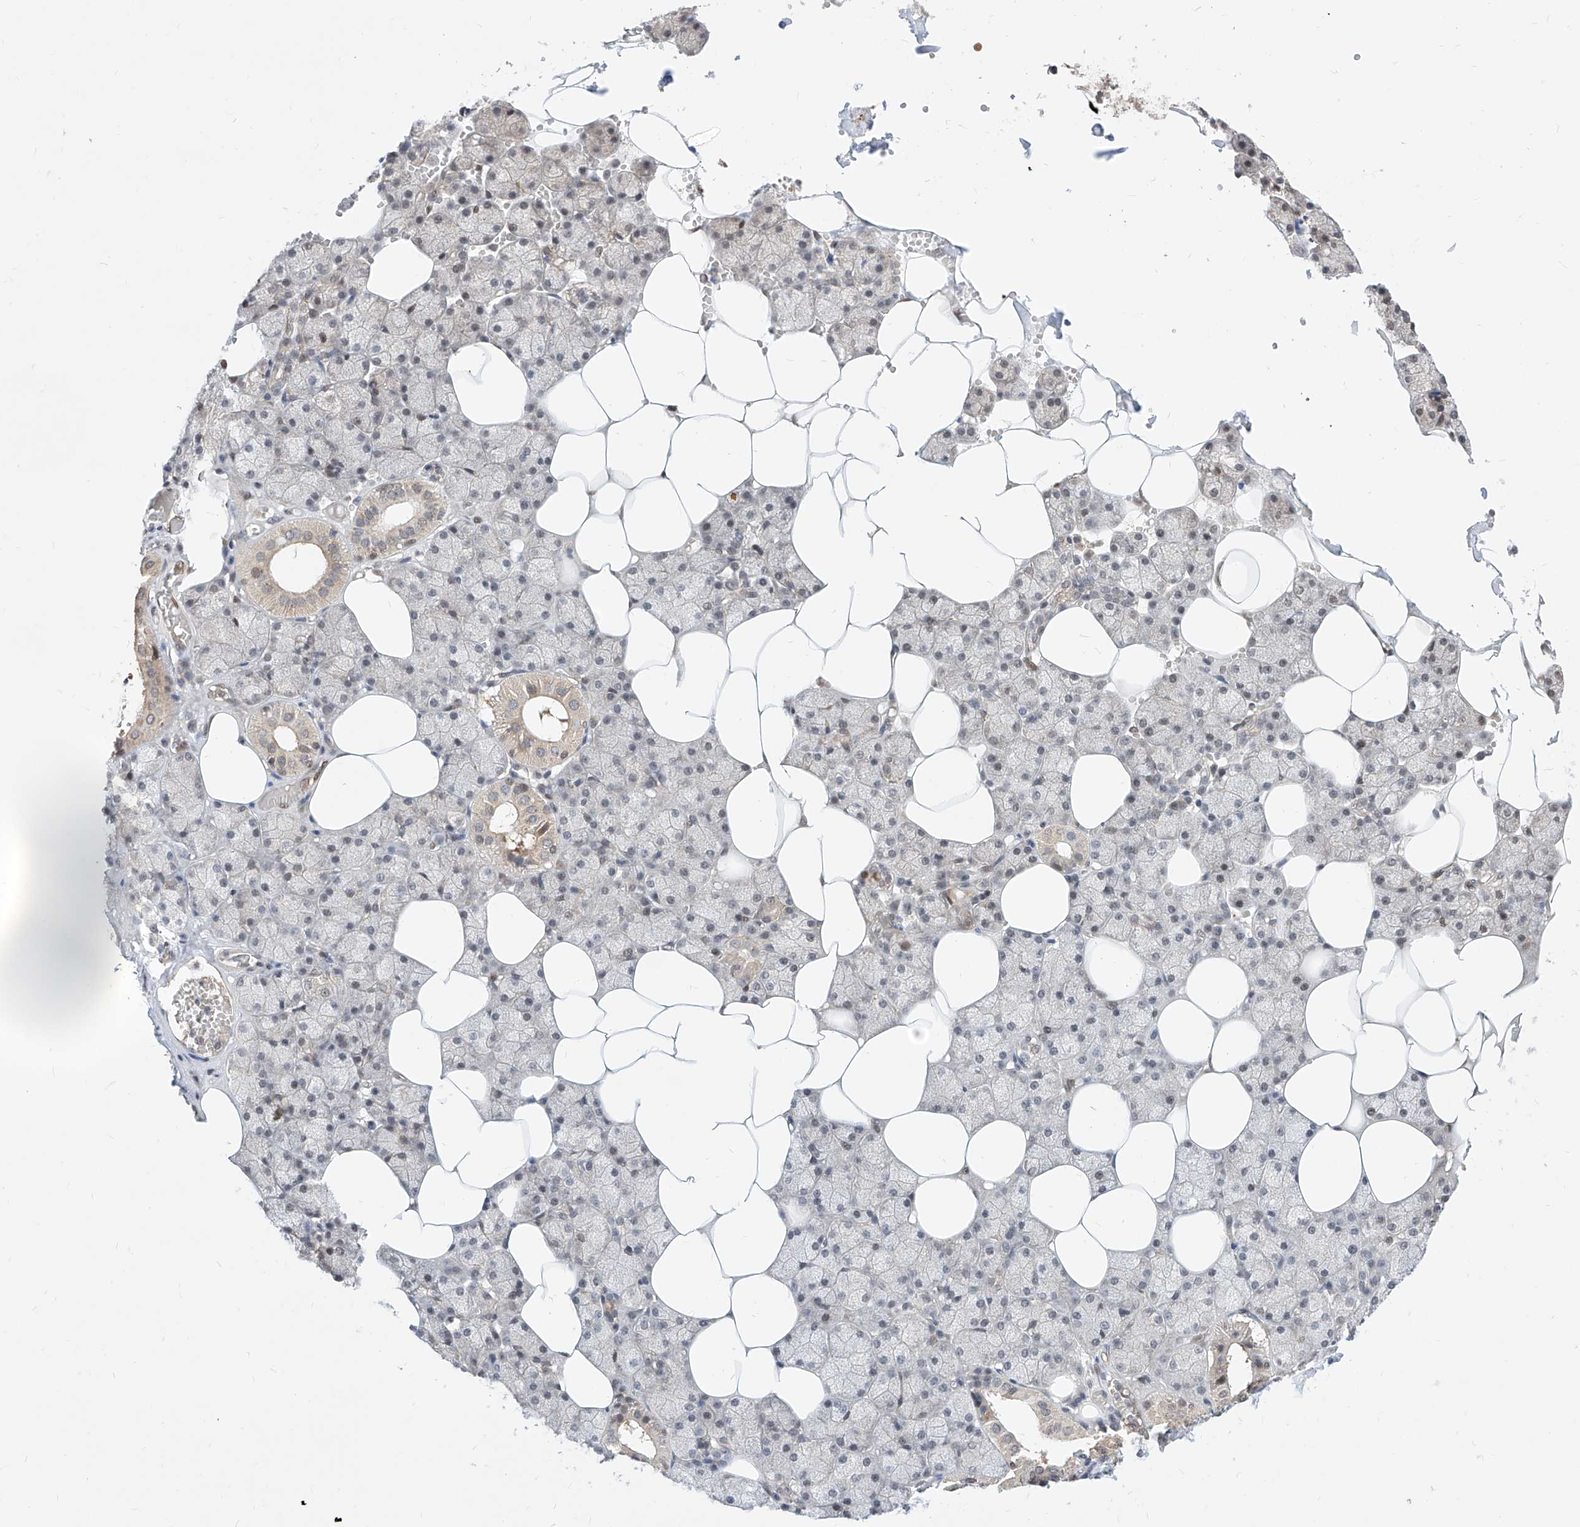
{"staining": {"intensity": "weak", "quantity": "<25%", "location": "cytoplasmic/membranous"}, "tissue": "salivary gland", "cell_type": "Glandular cells", "image_type": "normal", "snomed": [{"axis": "morphology", "description": "Normal tissue, NOS"}, {"axis": "topography", "description": "Salivary gland"}], "caption": "Image shows no significant protein staining in glandular cells of benign salivary gland.", "gene": "TSNAX", "patient": {"sex": "male", "age": 62}}